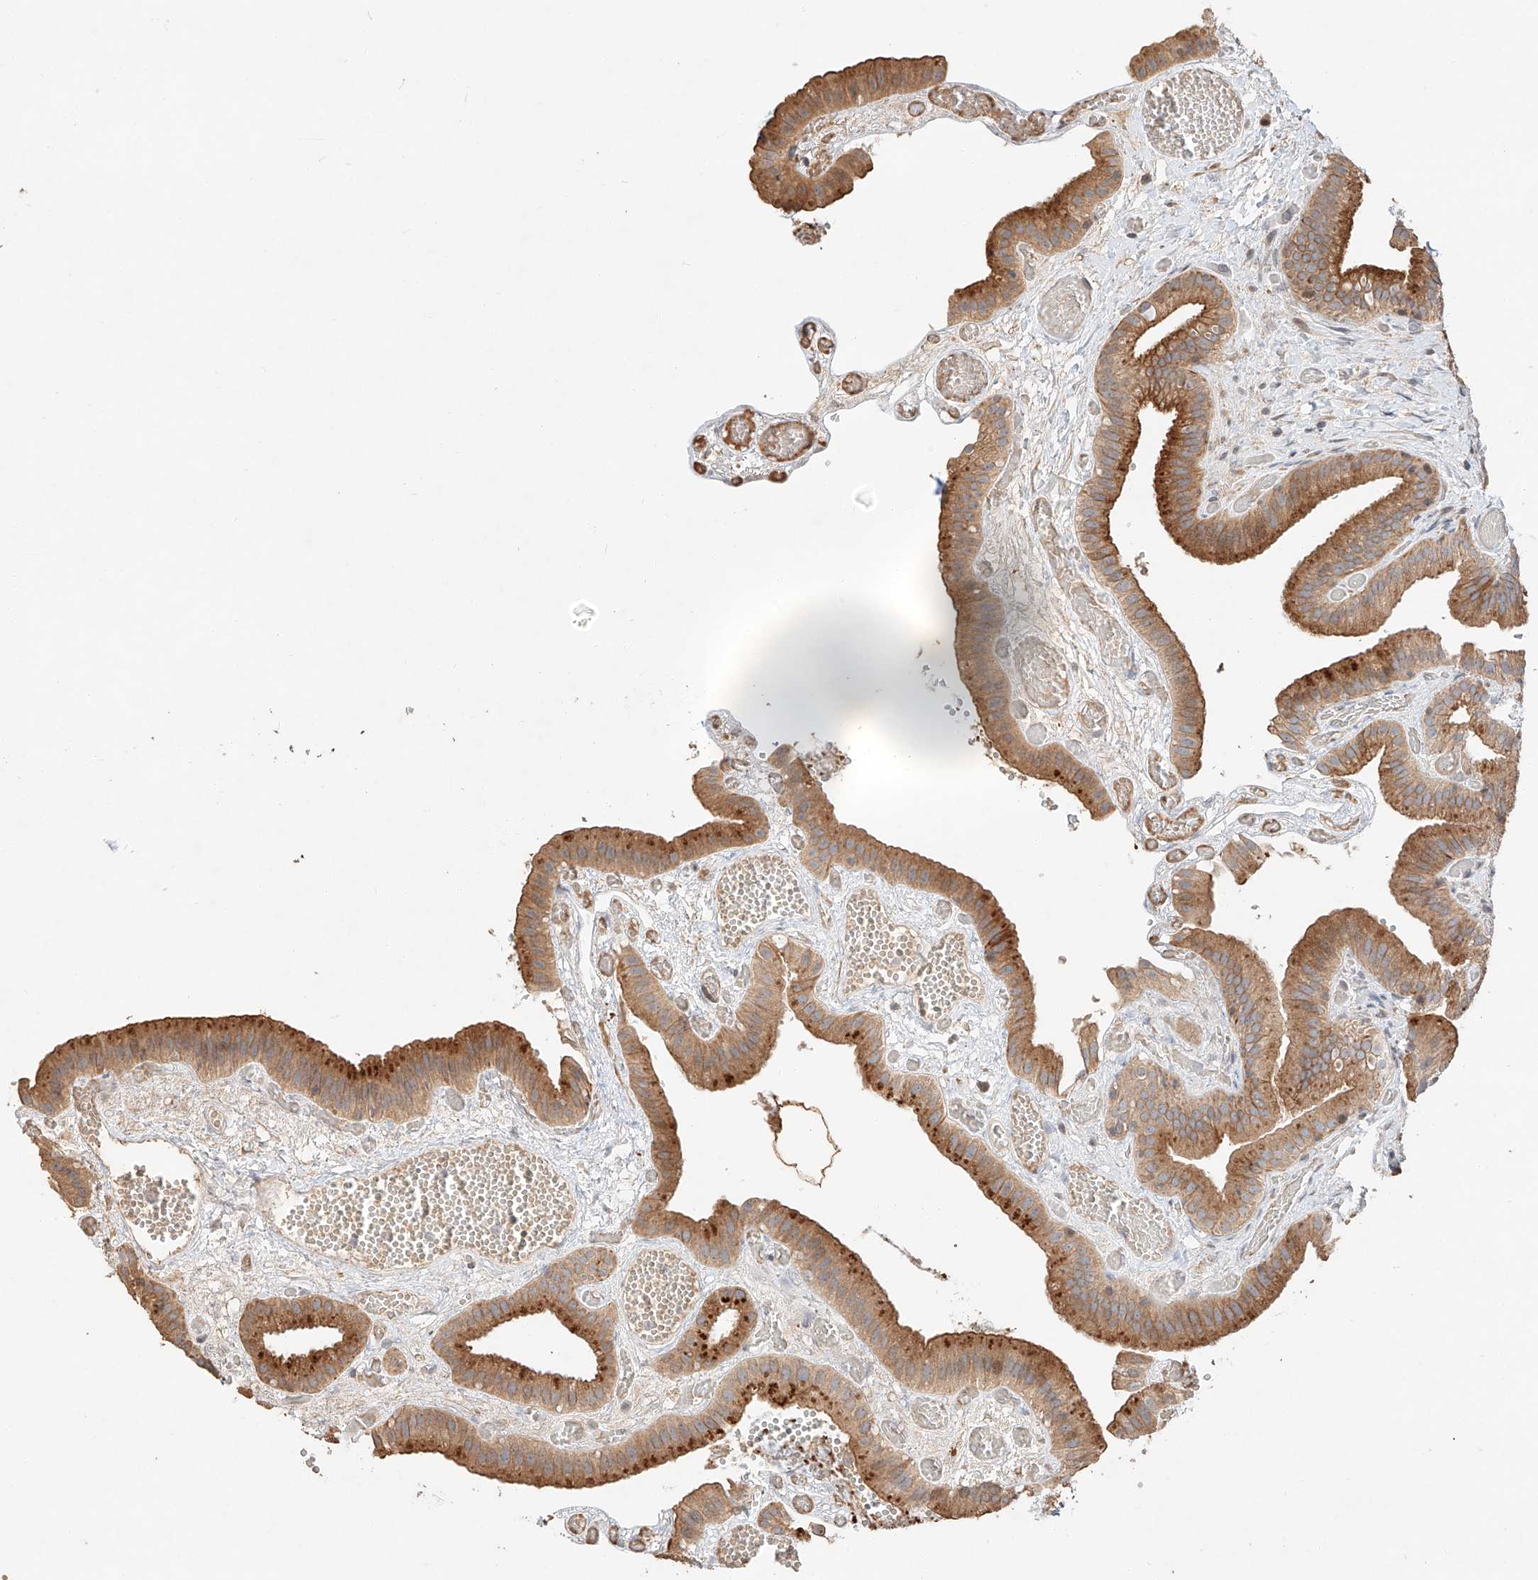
{"staining": {"intensity": "strong", "quantity": ">75%", "location": "cytoplasmic/membranous"}, "tissue": "gallbladder", "cell_type": "Glandular cells", "image_type": "normal", "snomed": [{"axis": "morphology", "description": "Normal tissue, NOS"}, {"axis": "topography", "description": "Gallbladder"}], "caption": "This image displays unremarkable gallbladder stained with immunohistochemistry to label a protein in brown. The cytoplasmic/membranous of glandular cells show strong positivity for the protein. Nuclei are counter-stained blue.", "gene": "ZNF84", "patient": {"sex": "female", "age": 64}}